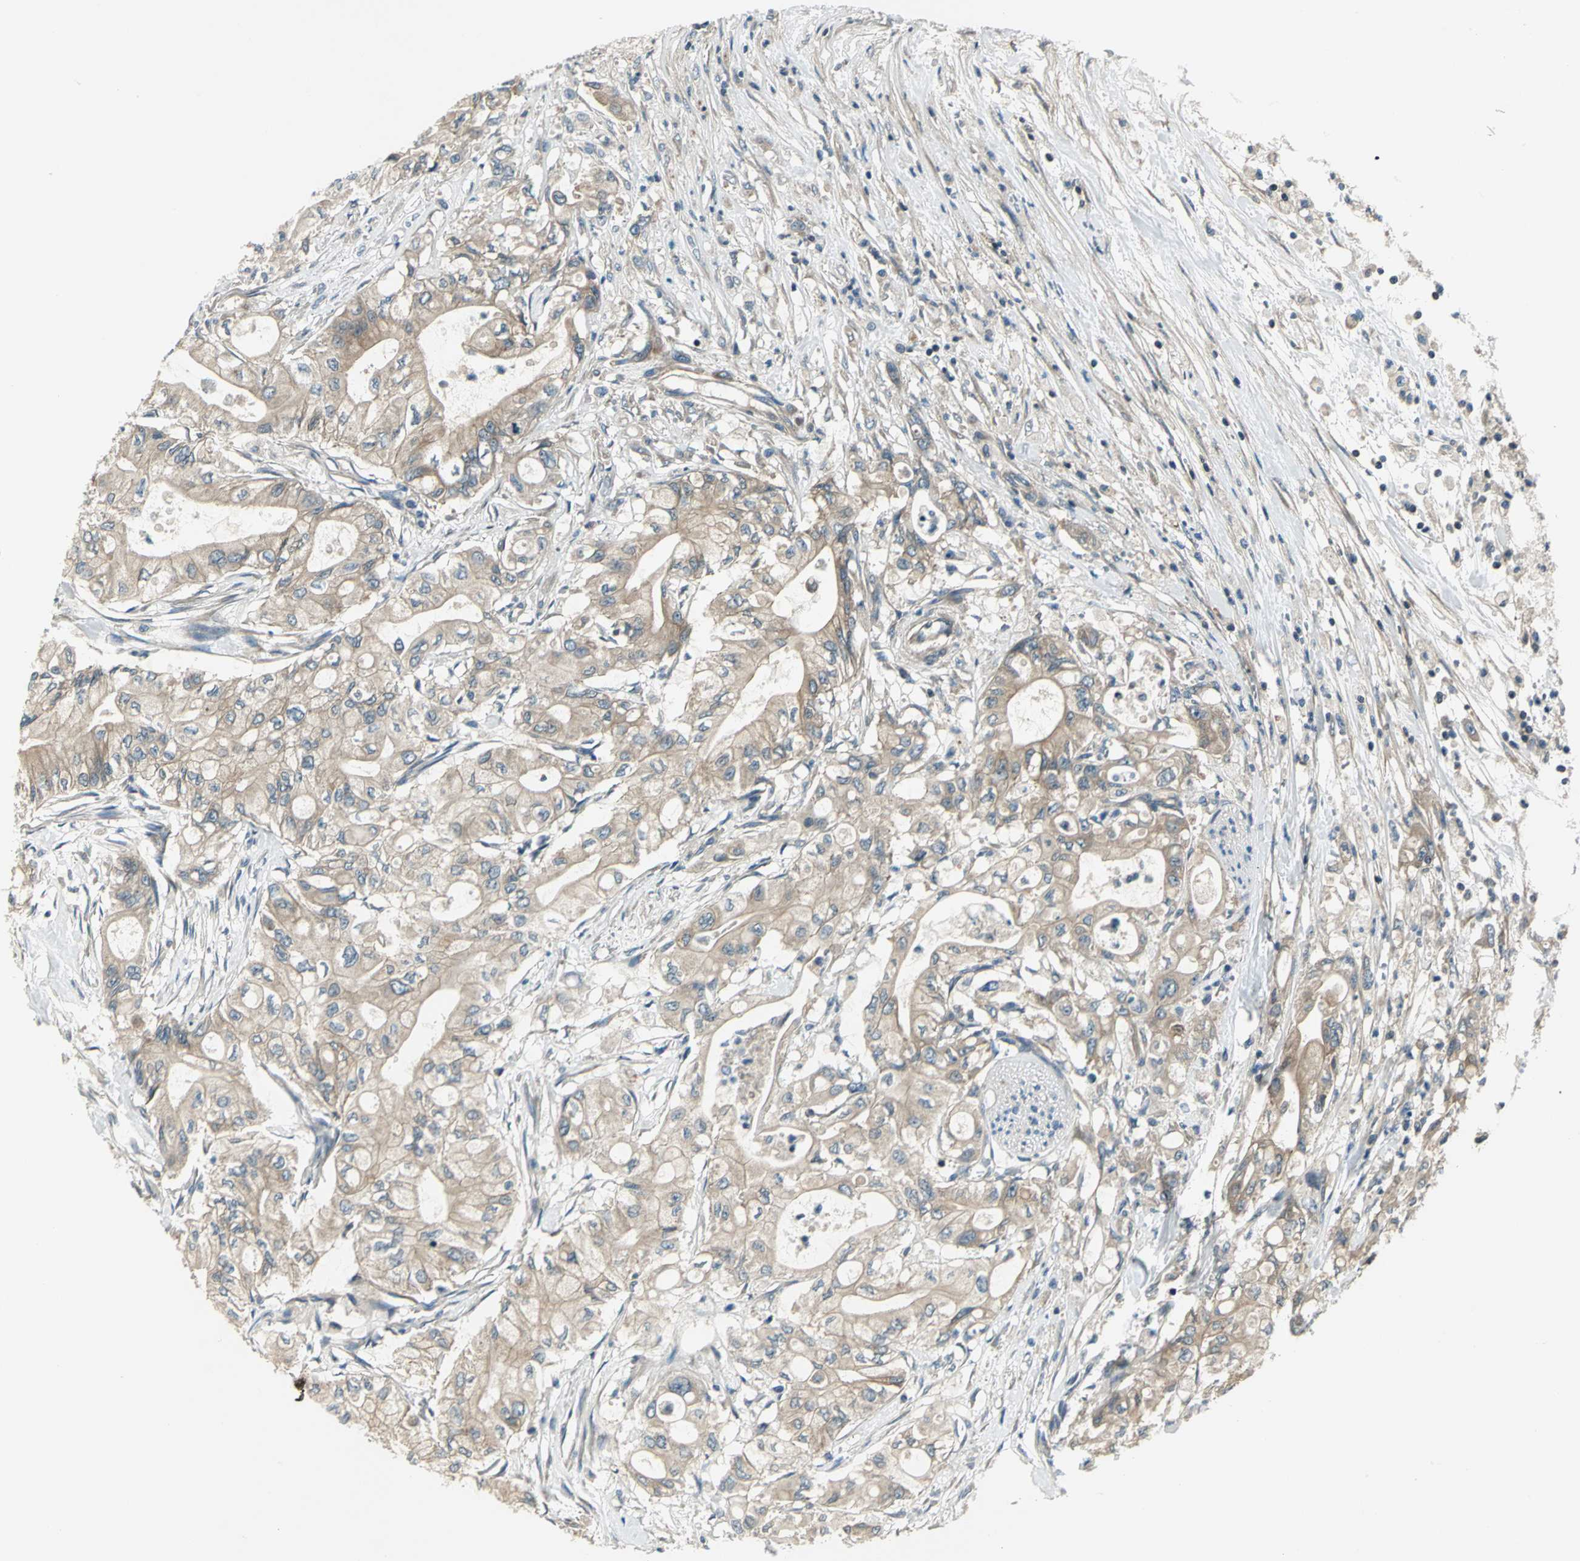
{"staining": {"intensity": "weak", "quantity": ">75%", "location": "cytoplasmic/membranous"}, "tissue": "pancreatic cancer", "cell_type": "Tumor cells", "image_type": "cancer", "snomed": [{"axis": "morphology", "description": "Adenocarcinoma, NOS"}, {"axis": "topography", "description": "Pancreas"}], "caption": "A brown stain labels weak cytoplasmic/membranous staining of a protein in adenocarcinoma (pancreatic) tumor cells.", "gene": "PRKAA1", "patient": {"sex": "male", "age": 79}}